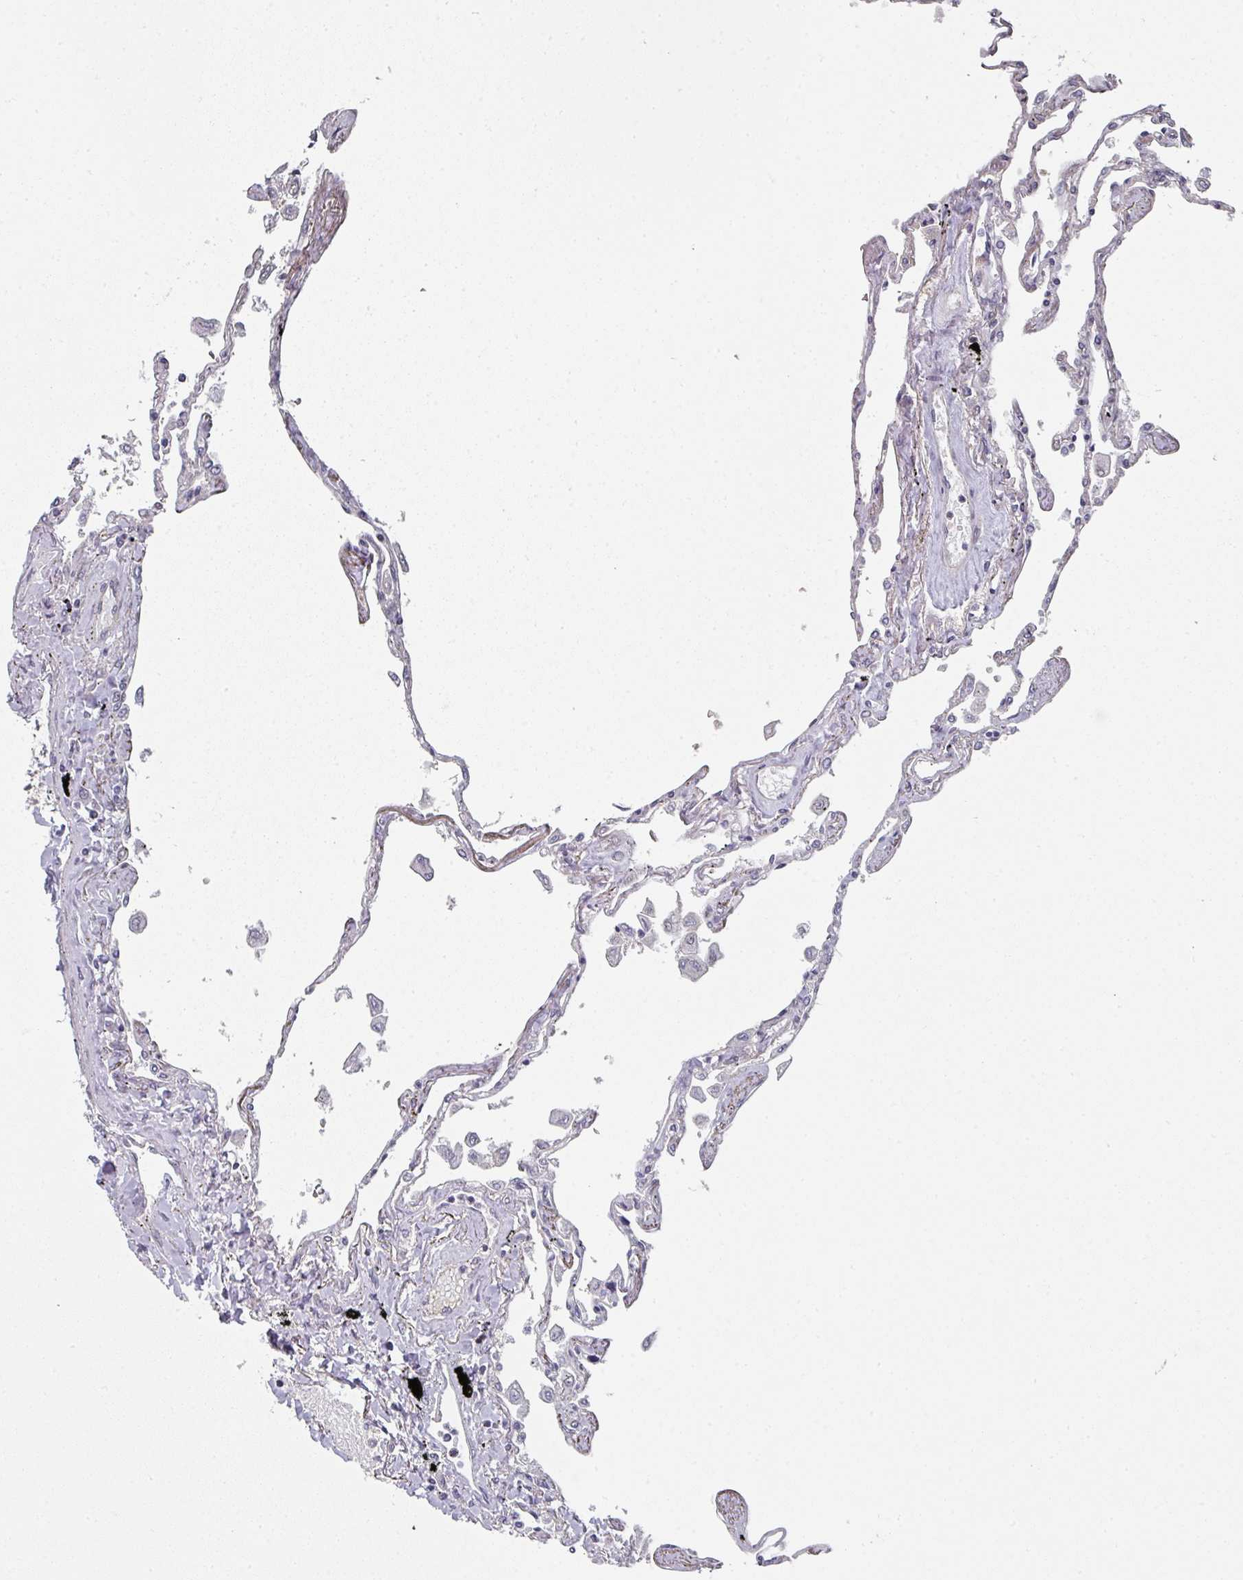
{"staining": {"intensity": "weak", "quantity": "25%-75%", "location": "cytoplasmic/membranous"}, "tissue": "lung", "cell_type": "Alveolar cells", "image_type": "normal", "snomed": [{"axis": "morphology", "description": "Normal tissue, NOS"}, {"axis": "topography", "description": "Lung"}], "caption": "Alveolar cells reveal low levels of weak cytoplasmic/membranous positivity in approximately 25%-75% of cells in unremarkable human lung. The staining was performed using DAB (3,3'-diaminobenzidine), with brown indicating positive protein expression. Nuclei are stained blue with hematoxylin.", "gene": "PSME3IP1", "patient": {"sex": "female", "age": 67}}